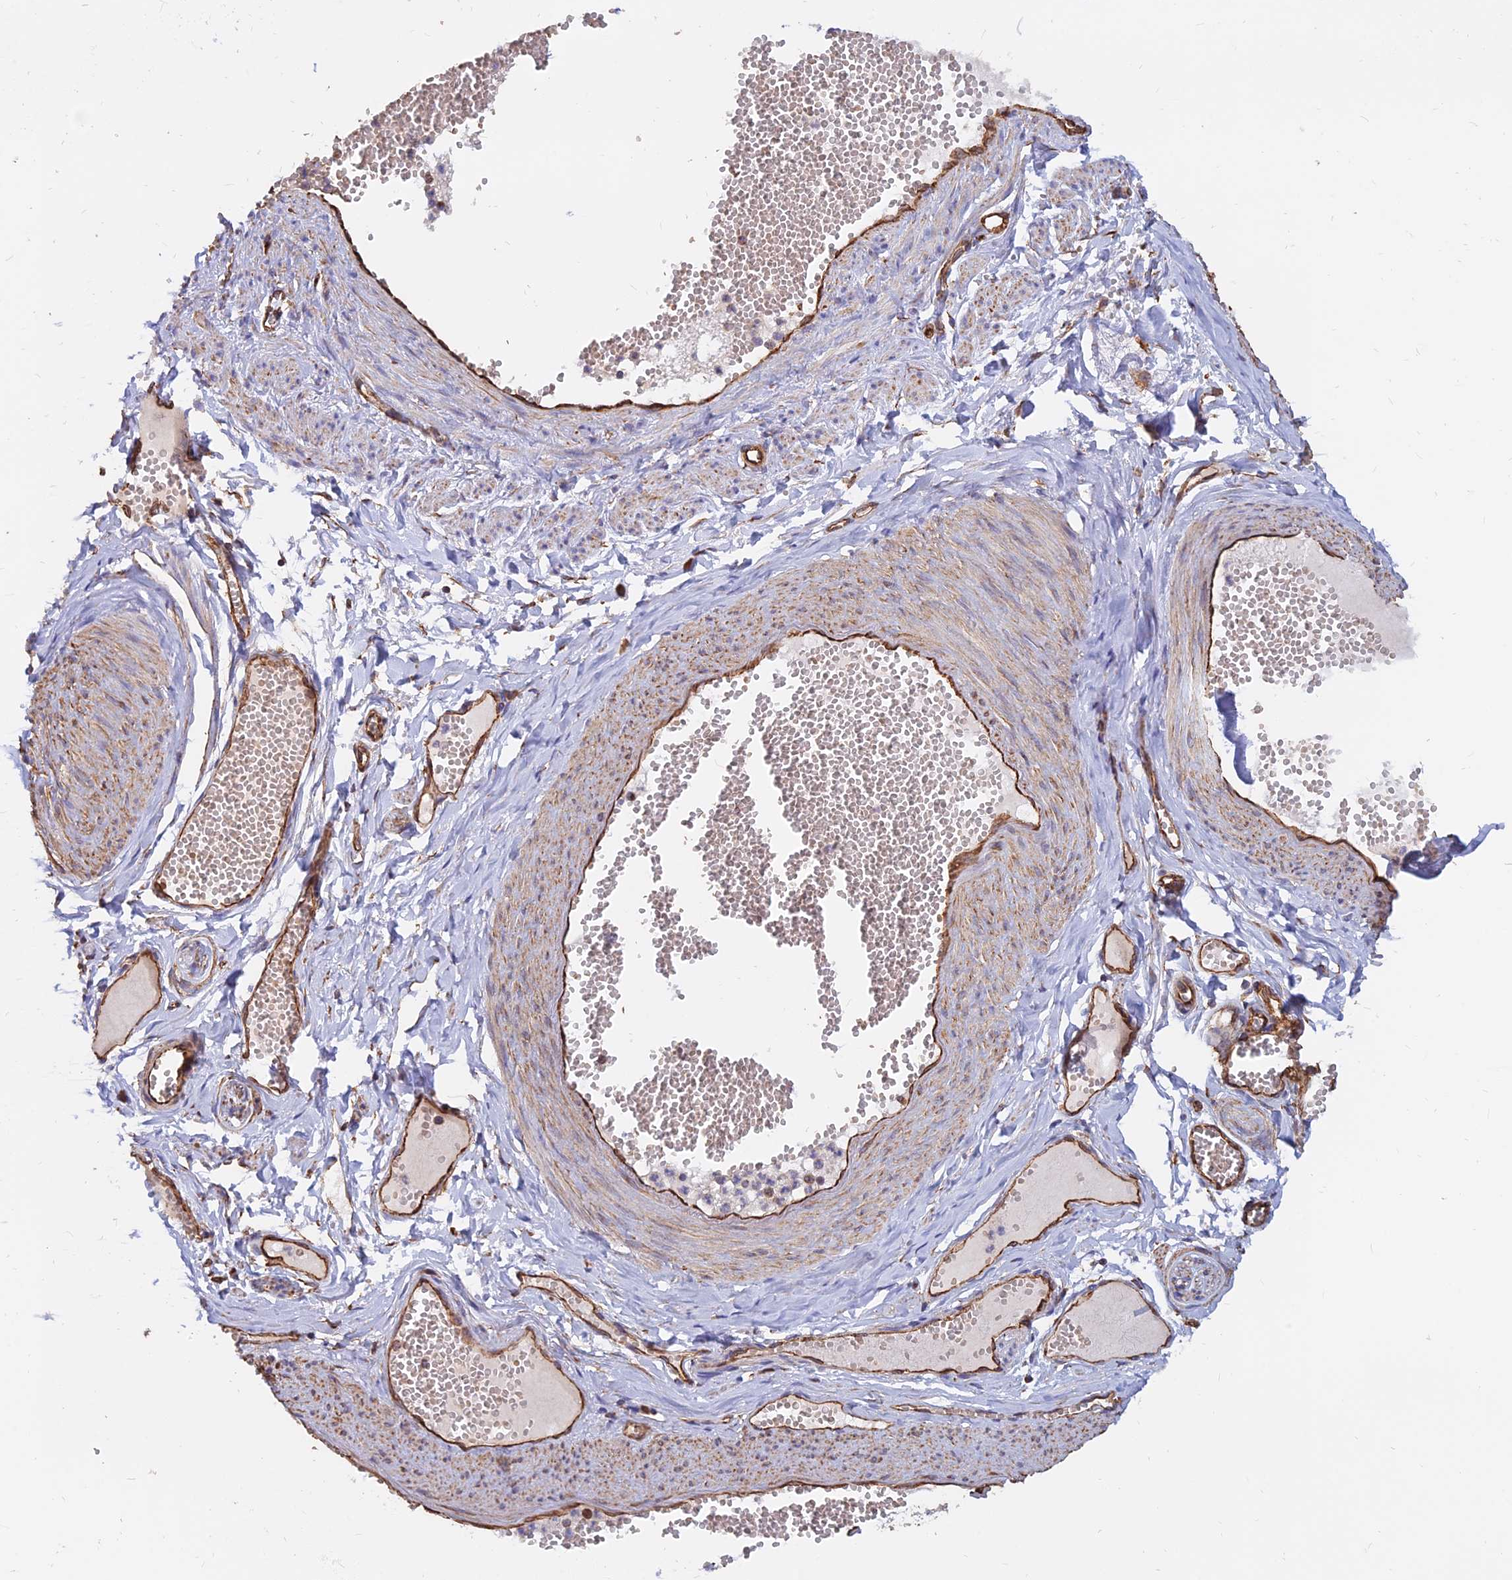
{"staining": {"intensity": "moderate", "quantity": "25%-75%", "location": "cytoplasmic/membranous"}, "tissue": "adipose tissue", "cell_type": "Adipocytes", "image_type": "normal", "snomed": [{"axis": "morphology", "description": "Normal tissue, NOS"}, {"axis": "topography", "description": "Smooth muscle"}, {"axis": "topography", "description": "Peripheral nerve tissue"}], "caption": "Immunohistochemistry staining of benign adipose tissue, which displays medium levels of moderate cytoplasmic/membranous expression in about 25%-75% of adipocytes indicating moderate cytoplasmic/membranous protein staining. The staining was performed using DAB (brown) for protein detection and nuclei were counterstained in hematoxylin (blue).", "gene": "CDK18", "patient": {"sex": "female", "age": 39}}